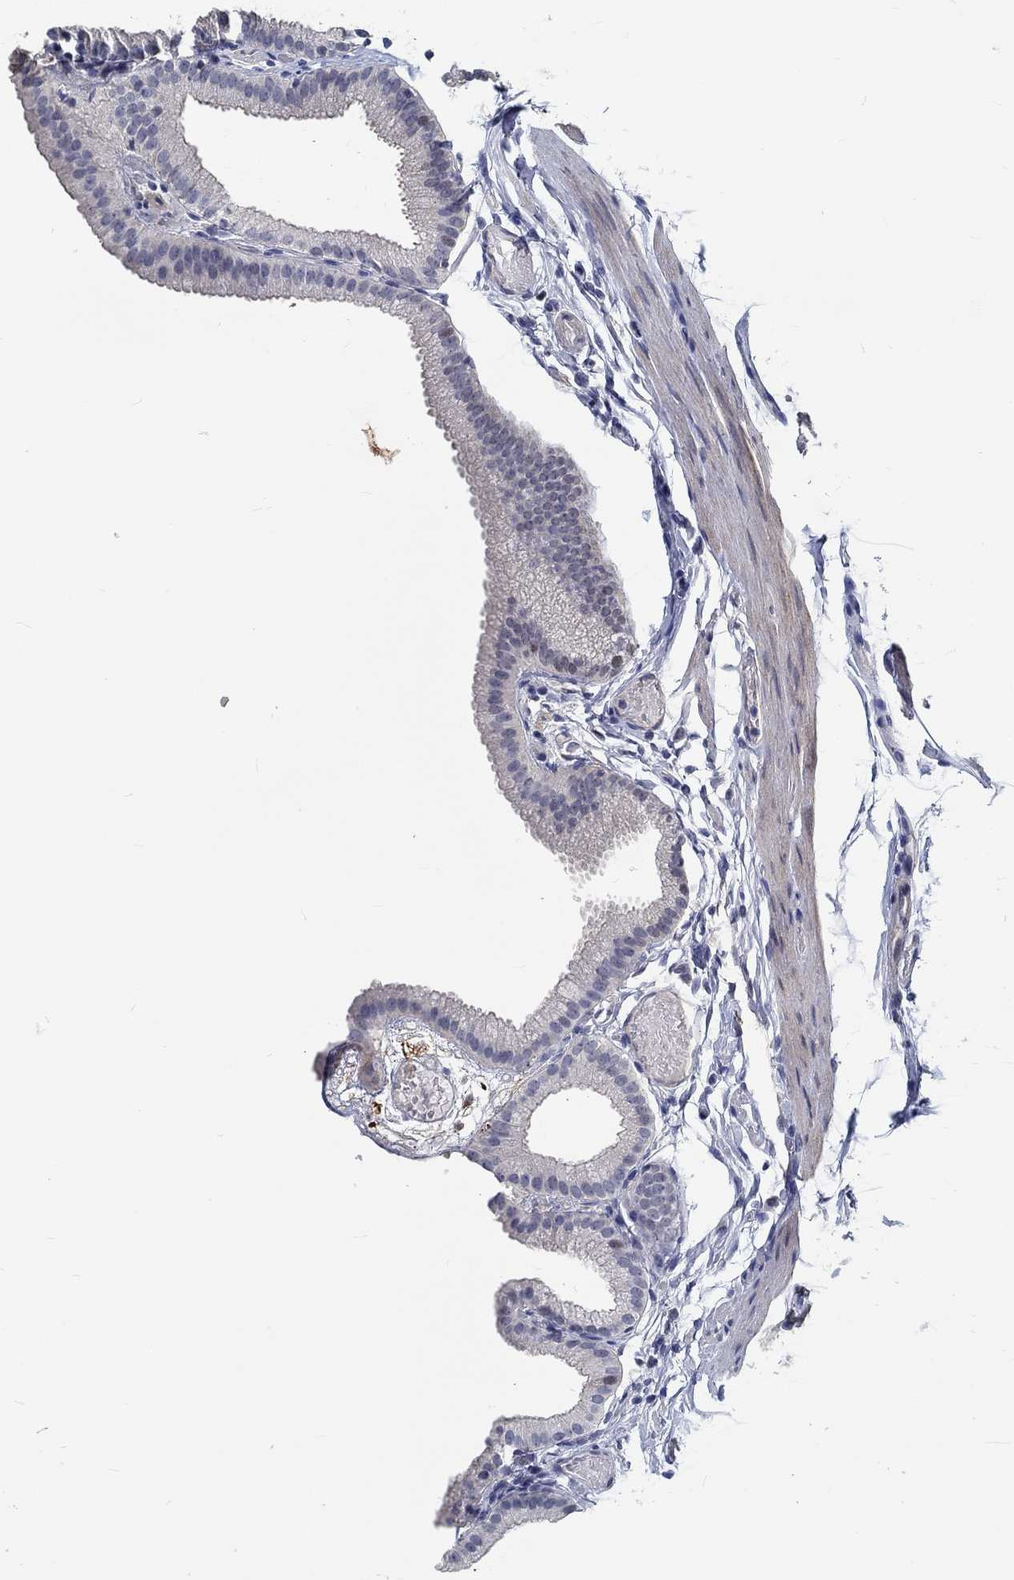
{"staining": {"intensity": "negative", "quantity": "none", "location": "none"}, "tissue": "gallbladder", "cell_type": "Glandular cells", "image_type": "normal", "snomed": [{"axis": "morphology", "description": "Normal tissue, NOS"}, {"axis": "topography", "description": "Gallbladder"}], "caption": "This is an immunohistochemistry image of benign gallbladder. There is no positivity in glandular cells.", "gene": "MYBPC1", "patient": {"sex": "female", "age": 45}}